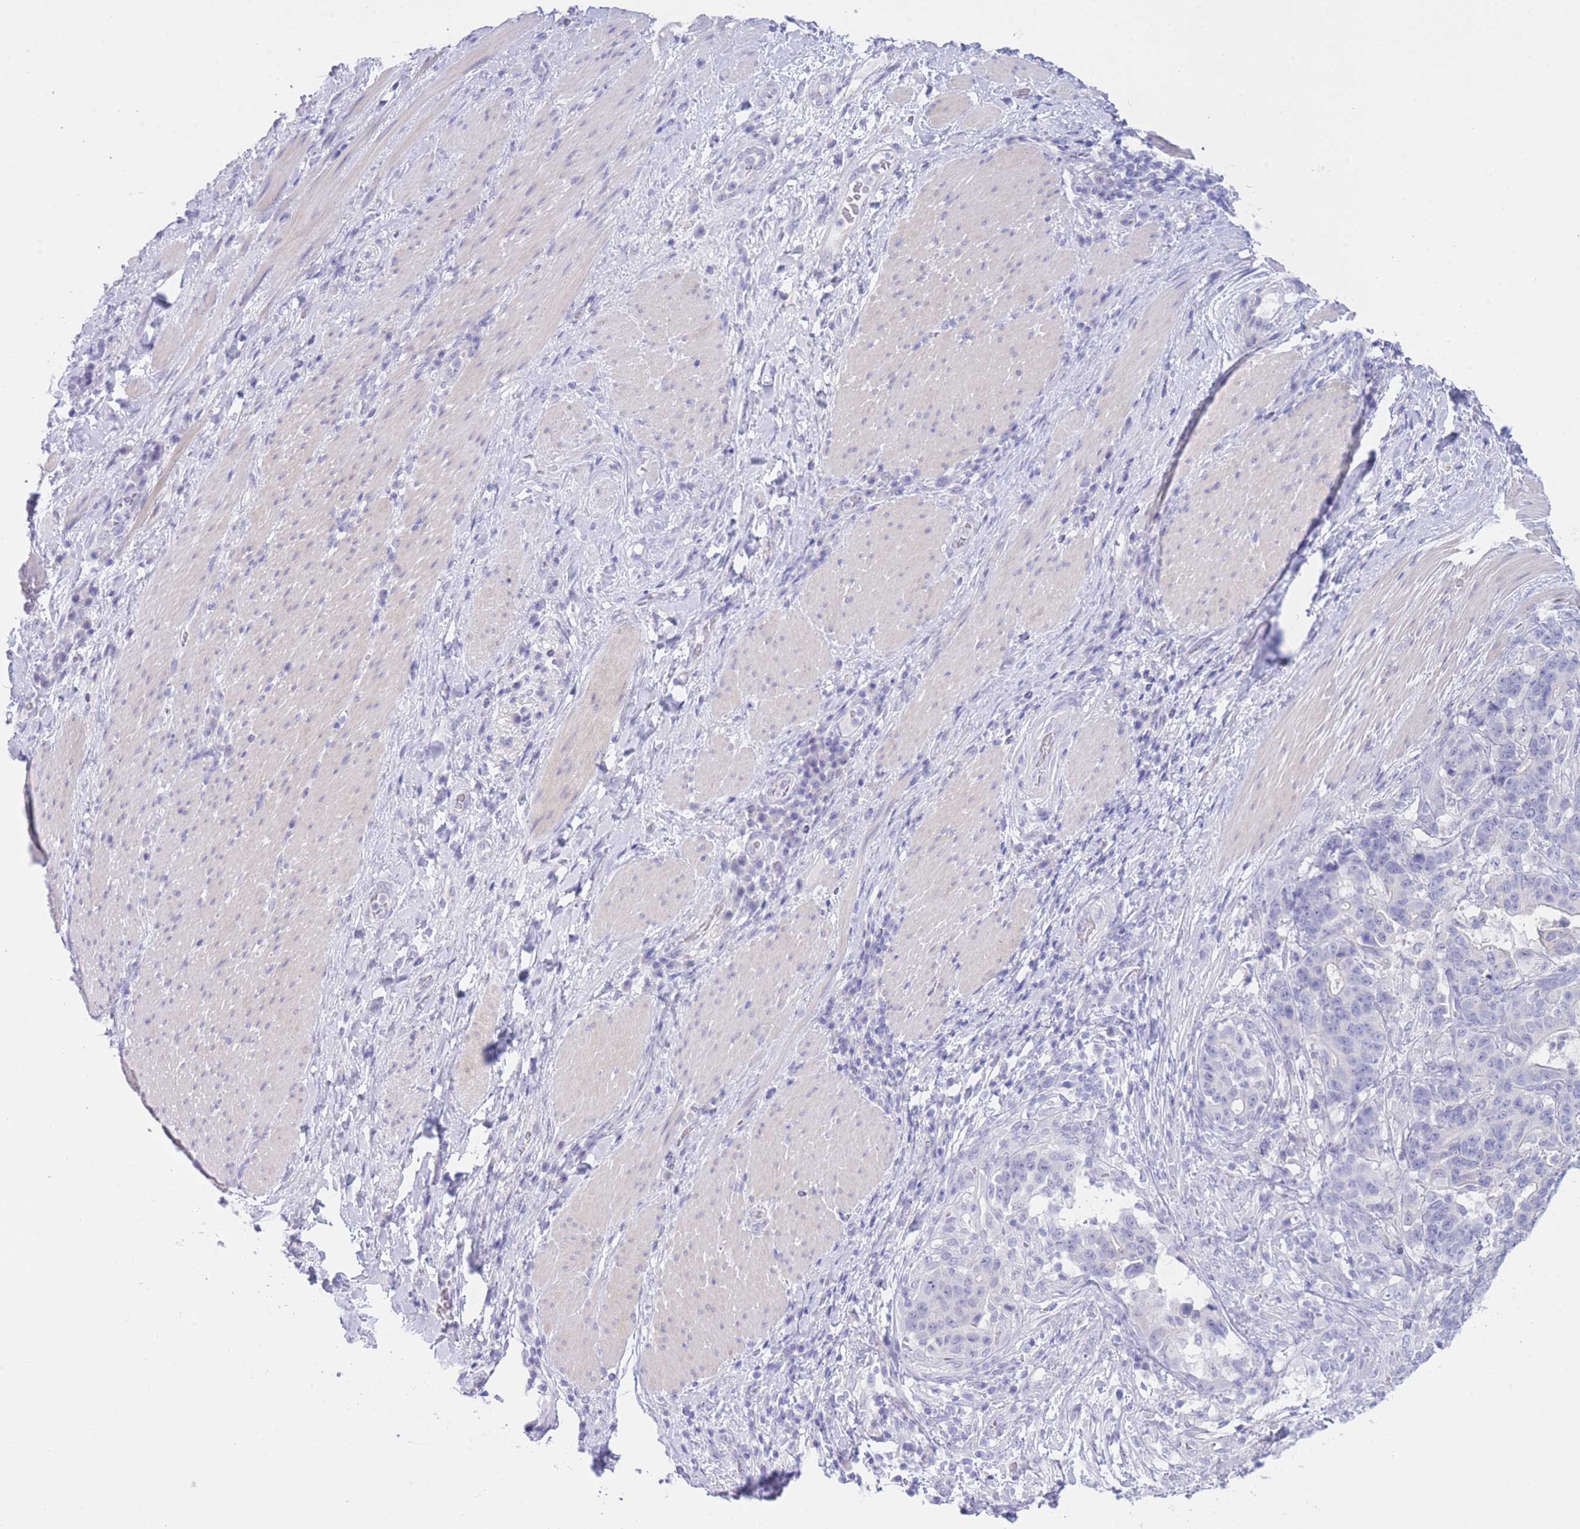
{"staining": {"intensity": "negative", "quantity": "none", "location": "none"}, "tissue": "stomach cancer", "cell_type": "Tumor cells", "image_type": "cancer", "snomed": [{"axis": "morphology", "description": "Normal tissue, NOS"}, {"axis": "morphology", "description": "Adenocarcinoma, NOS"}, {"axis": "topography", "description": "Stomach"}], "caption": "Human stomach adenocarcinoma stained for a protein using IHC shows no staining in tumor cells.", "gene": "ZNF212", "patient": {"sex": "female", "age": 64}}